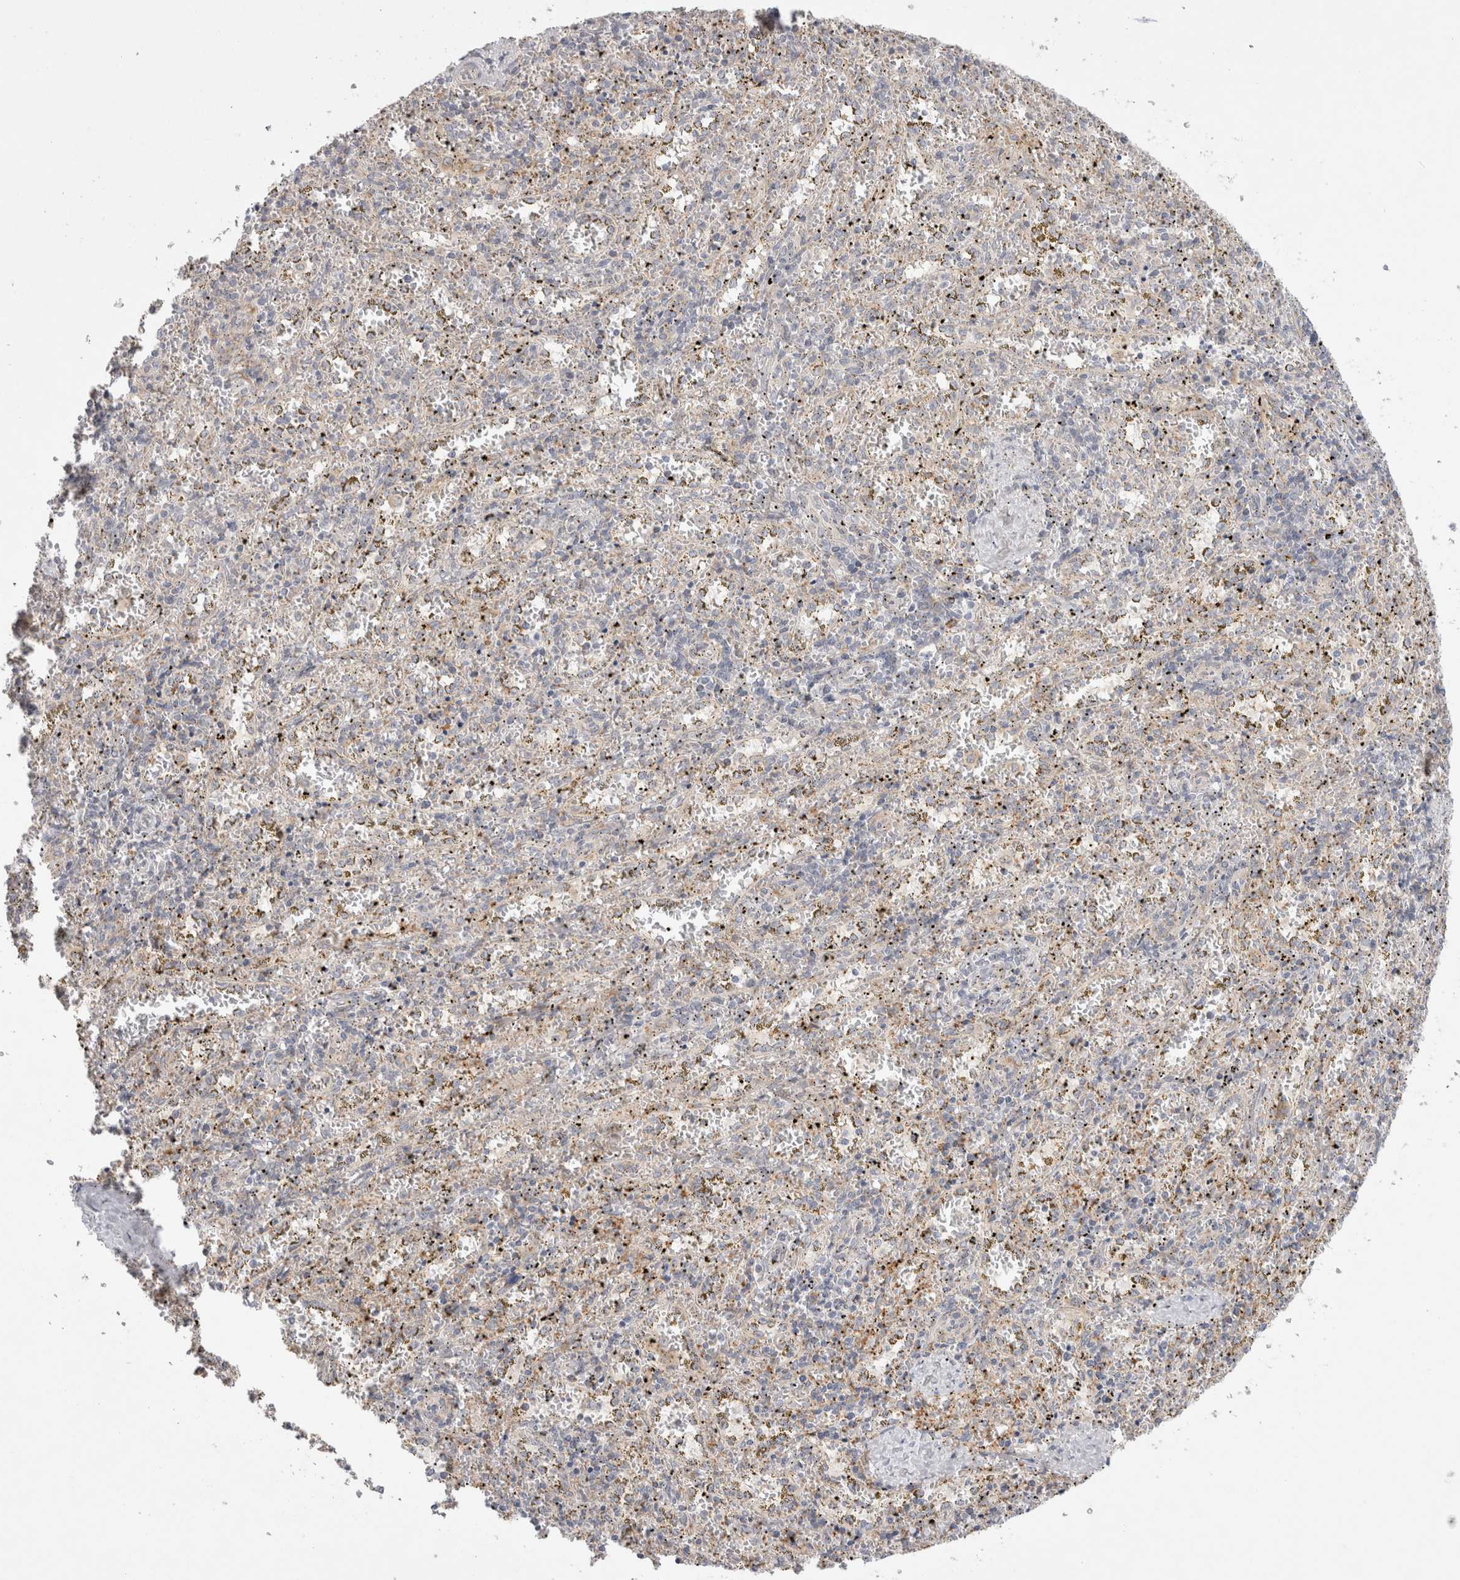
{"staining": {"intensity": "weak", "quantity": "<25%", "location": "cytoplasmic/membranous"}, "tissue": "spleen", "cell_type": "Cells in red pulp", "image_type": "normal", "snomed": [{"axis": "morphology", "description": "Normal tissue, NOS"}, {"axis": "topography", "description": "Spleen"}], "caption": "High power microscopy photomicrograph of an IHC micrograph of unremarkable spleen, revealing no significant positivity in cells in red pulp.", "gene": "NPC1", "patient": {"sex": "male", "age": 11}}